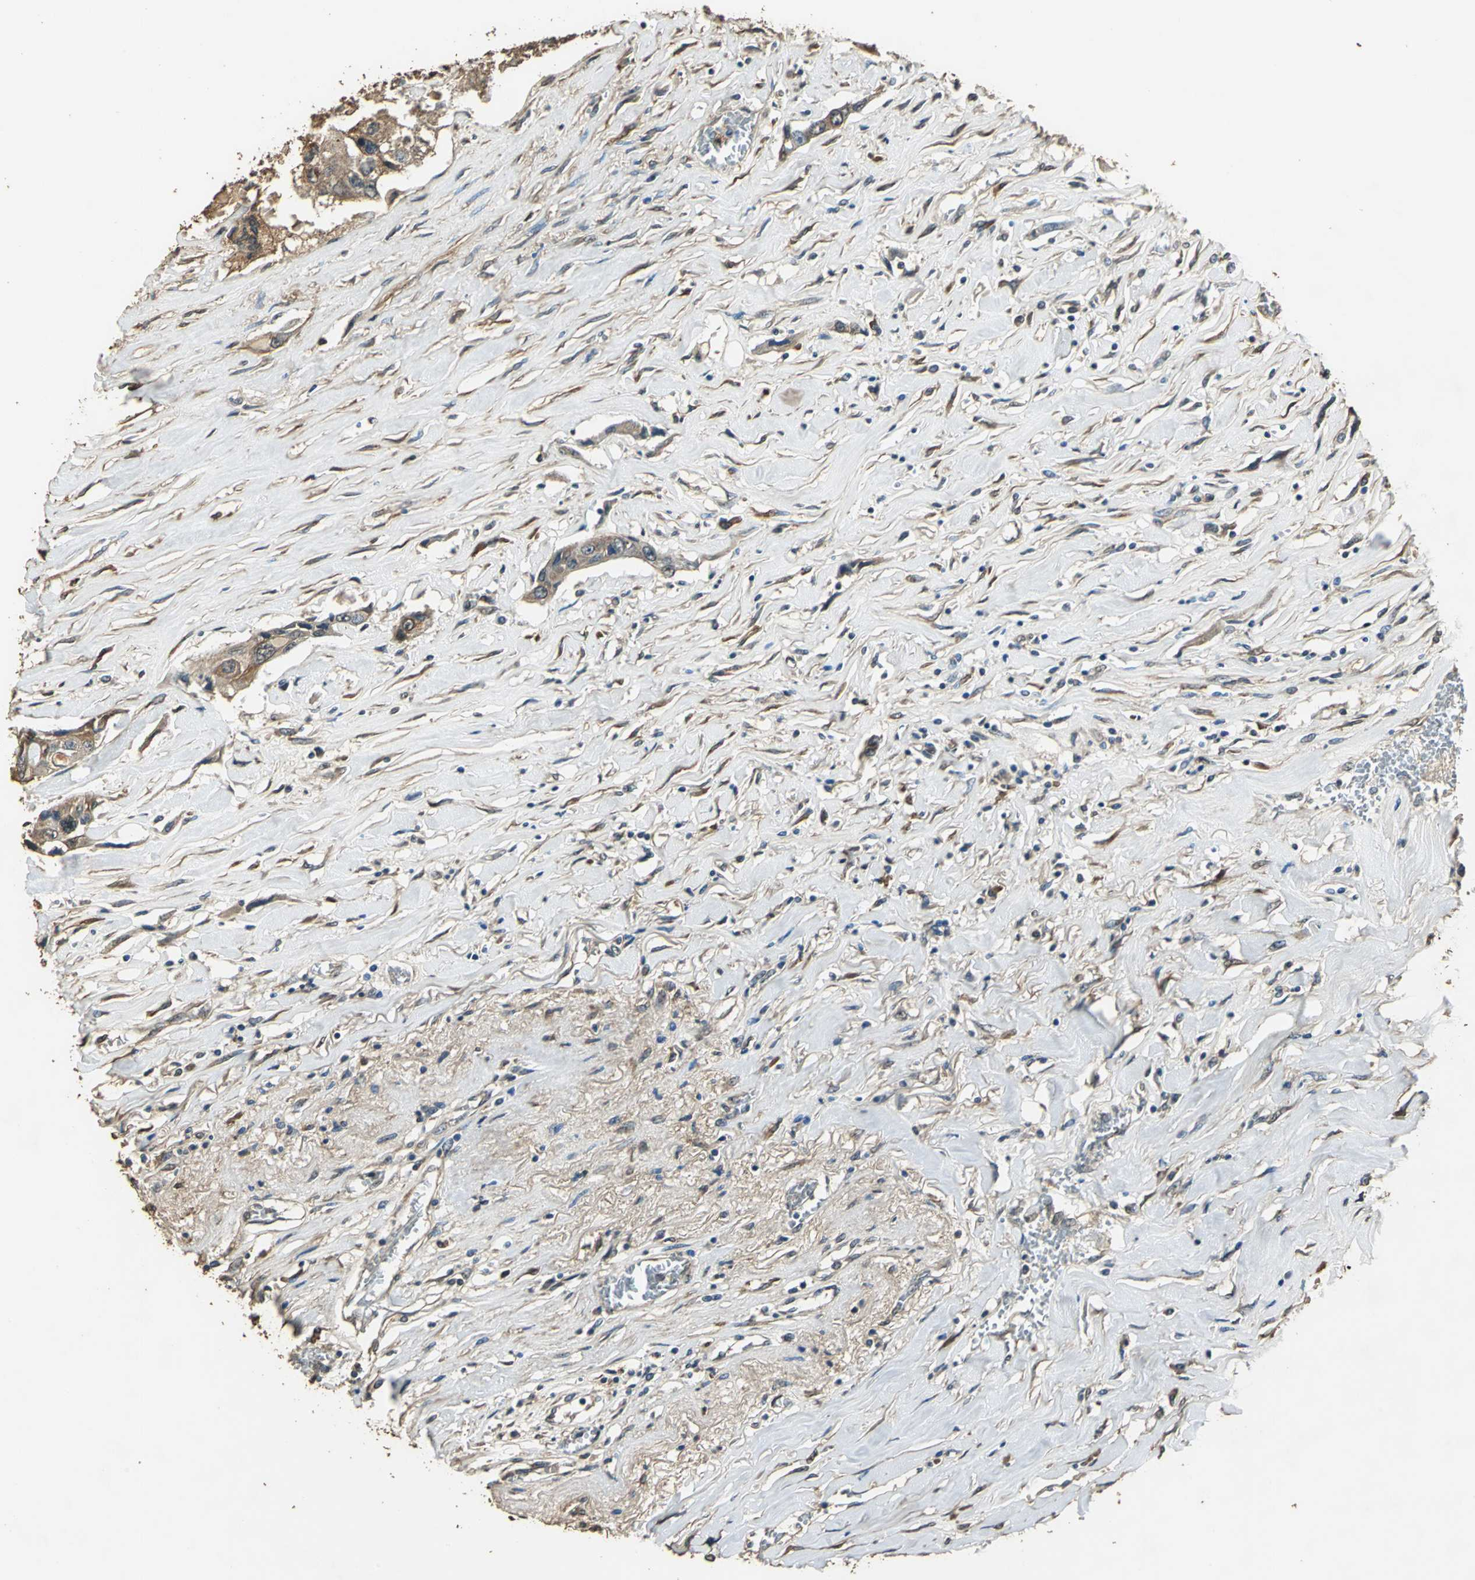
{"staining": {"intensity": "moderate", "quantity": ">75%", "location": "cytoplasmic/membranous"}, "tissue": "lung cancer", "cell_type": "Tumor cells", "image_type": "cancer", "snomed": [{"axis": "morphology", "description": "Squamous cell carcinoma, NOS"}, {"axis": "topography", "description": "Lung"}], "caption": "Protein staining by immunohistochemistry (IHC) exhibits moderate cytoplasmic/membranous positivity in approximately >75% of tumor cells in lung cancer (squamous cell carcinoma). (DAB IHC, brown staining for protein, blue staining for nuclei).", "gene": "TMPRSS4", "patient": {"sex": "male", "age": 71}}